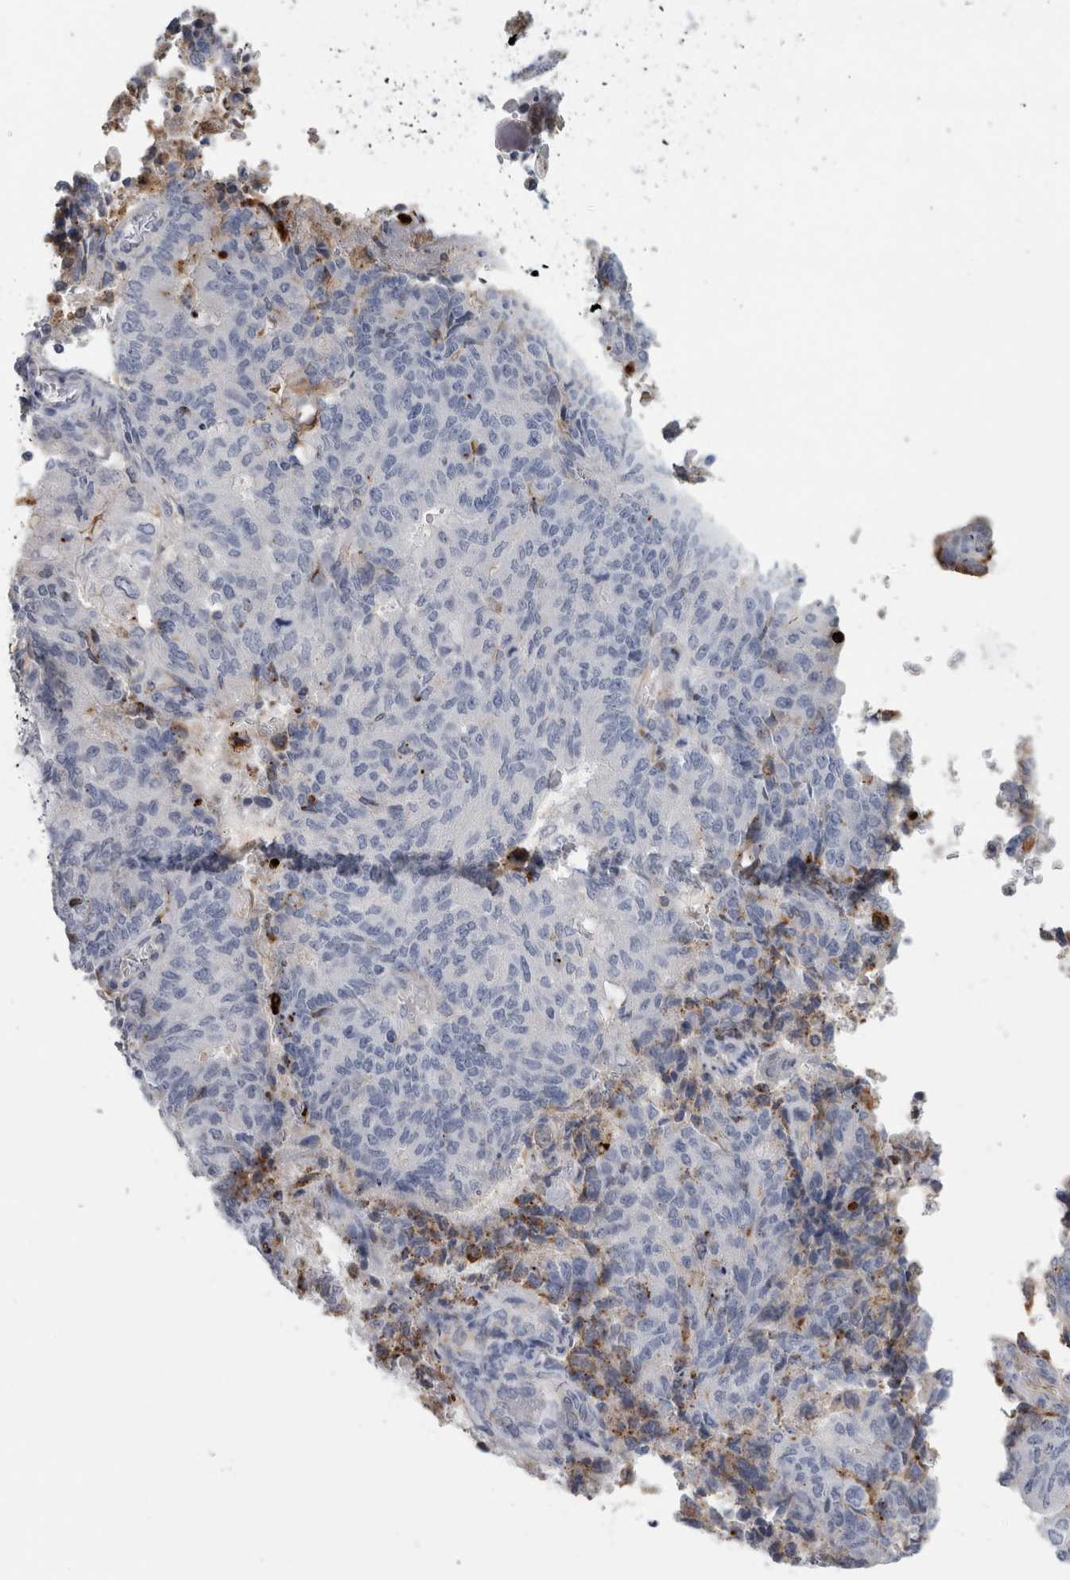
{"staining": {"intensity": "negative", "quantity": "none", "location": "none"}, "tissue": "endometrial cancer", "cell_type": "Tumor cells", "image_type": "cancer", "snomed": [{"axis": "morphology", "description": "Adenocarcinoma, NOS"}, {"axis": "topography", "description": "Endometrium"}], "caption": "DAB immunohistochemical staining of human endometrial adenocarcinoma reveals no significant positivity in tumor cells.", "gene": "DNAJC24", "patient": {"sex": "female", "age": 80}}